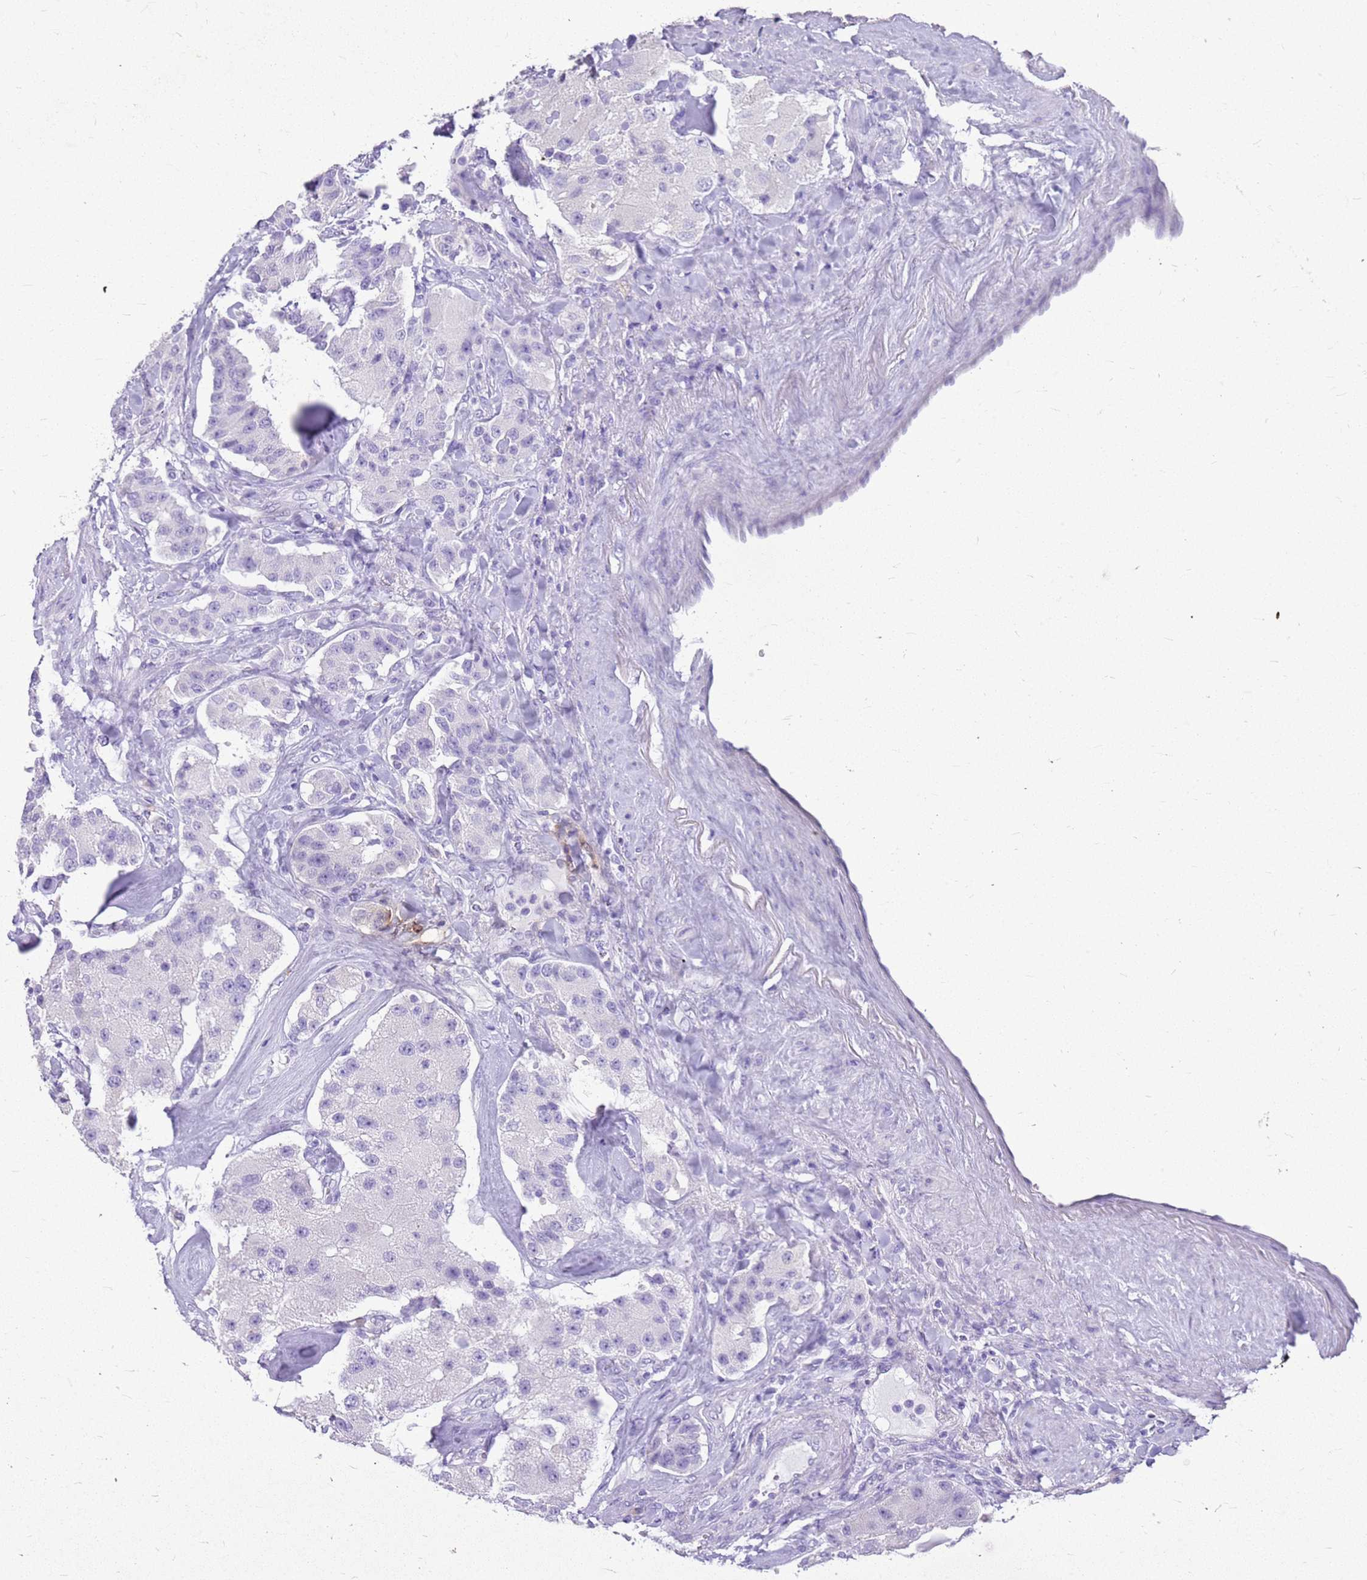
{"staining": {"intensity": "negative", "quantity": "none", "location": "none"}, "tissue": "carcinoid", "cell_type": "Tumor cells", "image_type": "cancer", "snomed": [{"axis": "morphology", "description": "Carcinoid, malignant, NOS"}, {"axis": "topography", "description": "Pancreas"}], "caption": "DAB (3,3'-diaminobenzidine) immunohistochemical staining of malignant carcinoid demonstrates no significant staining in tumor cells.", "gene": "CA8", "patient": {"sex": "male", "age": 41}}